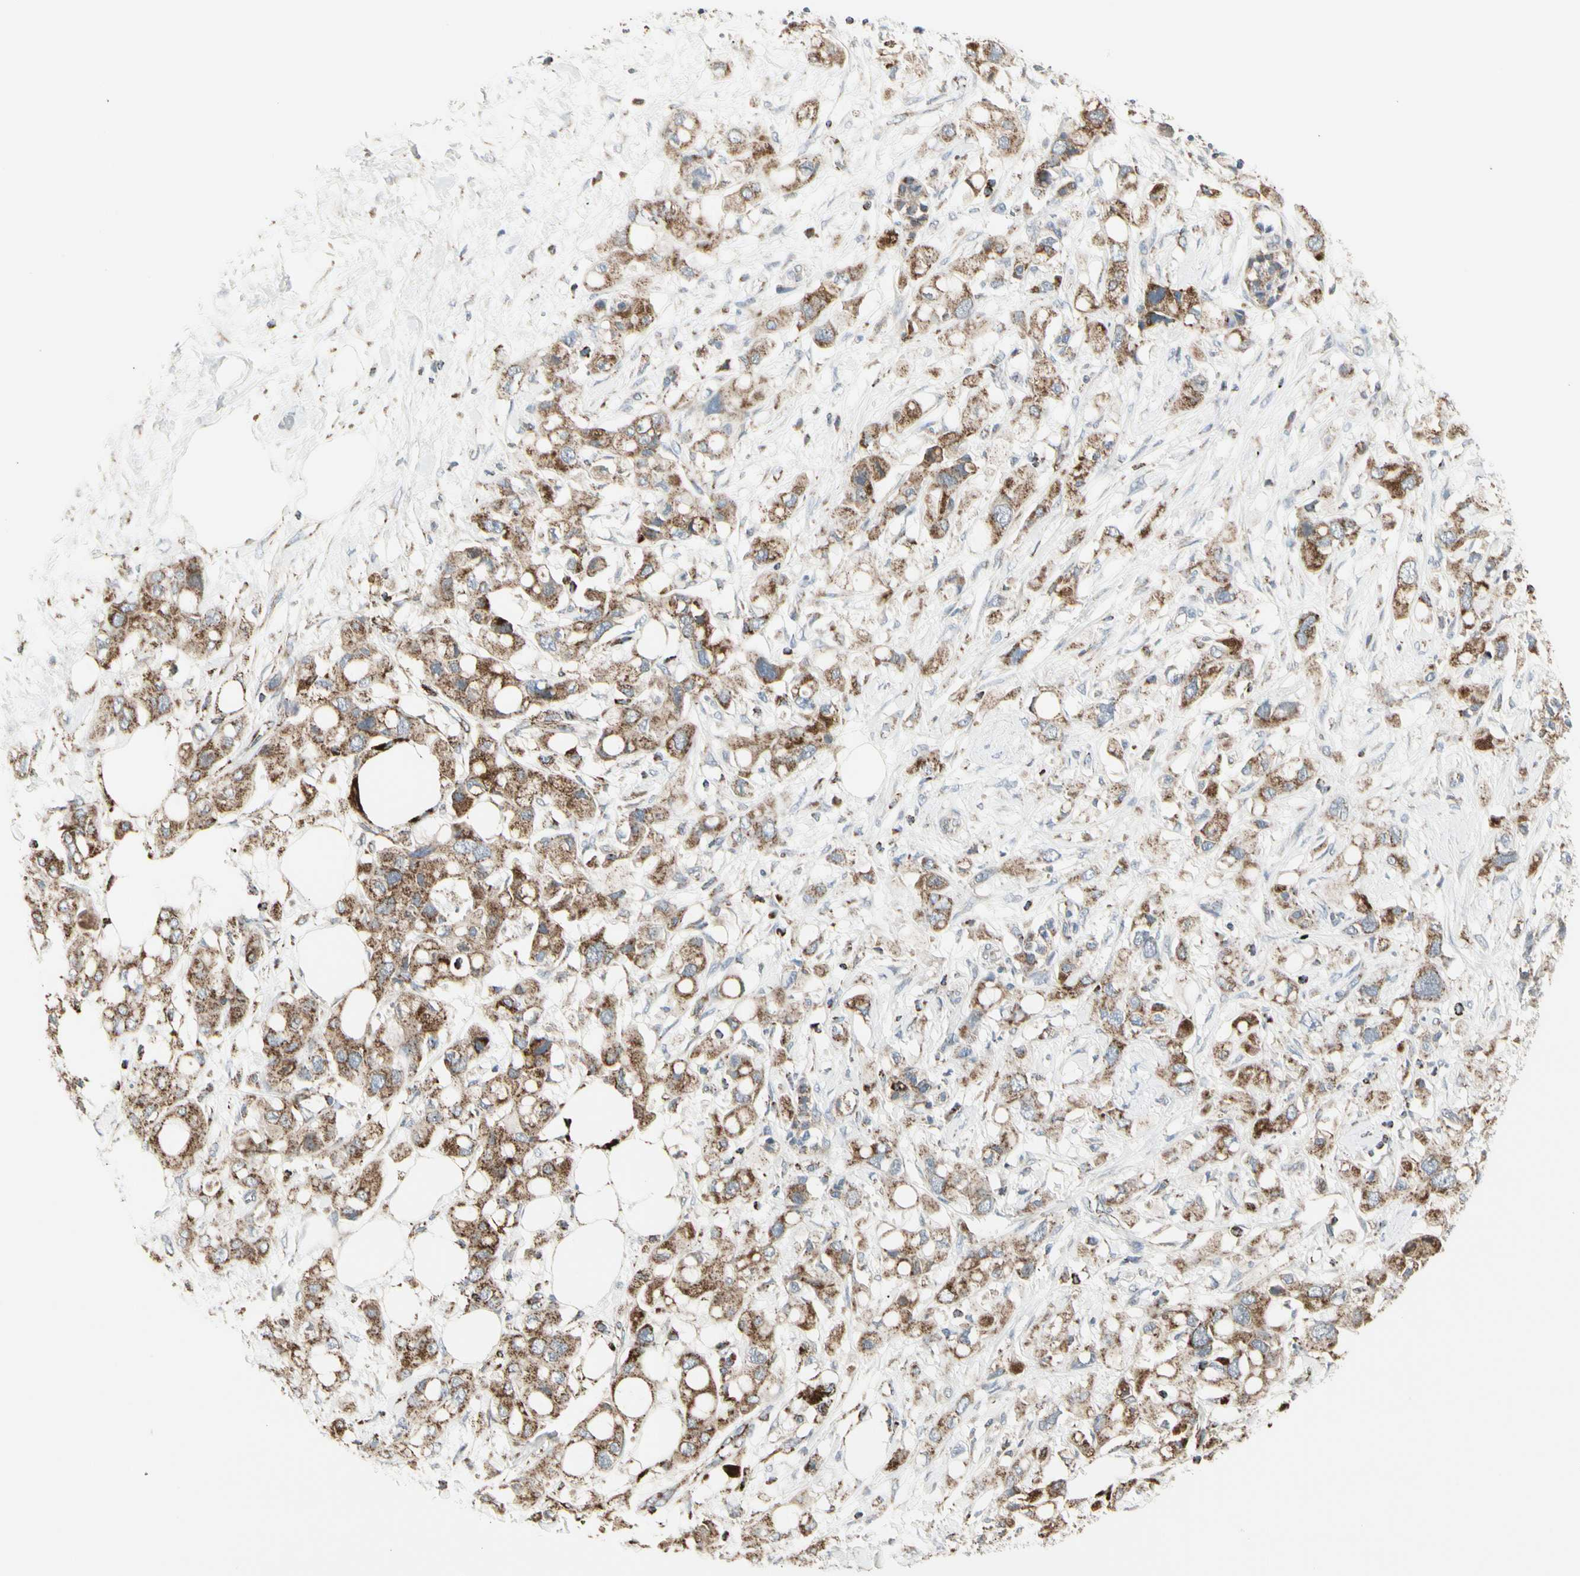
{"staining": {"intensity": "moderate", "quantity": ">75%", "location": "cytoplasmic/membranous"}, "tissue": "pancreatic cancer", "cell_type": "Tumor cells", "image_type": "cancer", "snomed": [{"axis": "morphology", "description": "Adenocarcinoma, NOS"}, {"axis": "topography", "description": "Pancreas"}], "caption": "An immunohistochemistry (IHC) photomicrograph of tumor tissue is shown. Protein staining in brown labels moderate cytoplasmic/membranous positivity in pancreatic cancer (adenocarcinoma) within tumor cells.", "gene": "TMEM176A", "patient": {"sex": "female", "age": 56}}